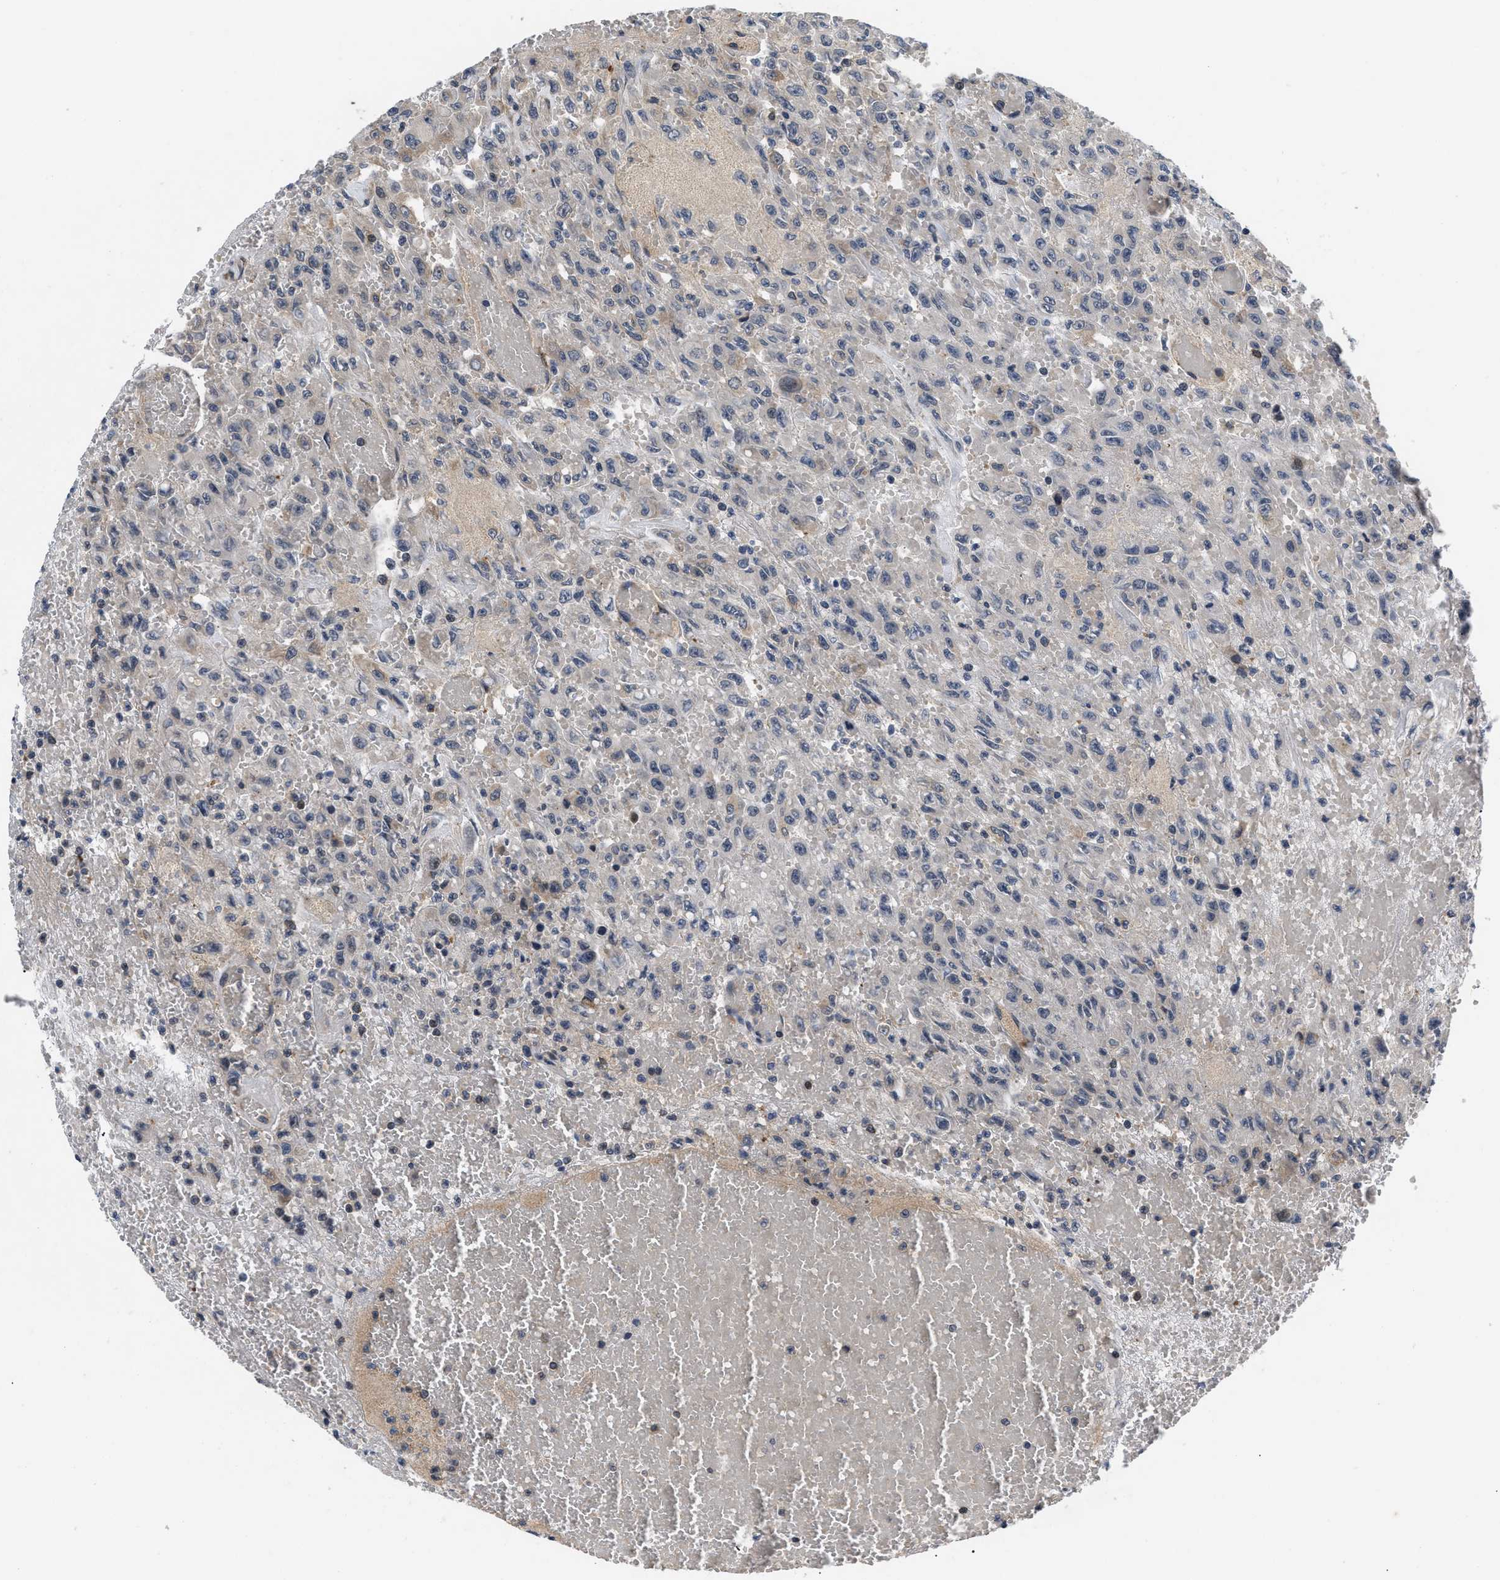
{"staining": {"intensity": "negative", "quantity": "none", "location": "none"}, "tissue": "urothelial cancer", "cell_type": "Tumor cells", "image_type": "cancer", "snomed": [{"axis": "morphology", "description": "Urothelial carcinoma, High grade"}, {"axis": "topography", "description": "Urinary bladder"}], "caption": "This is a histopathology image of immunohistochemistry (IHC) staining of urothelial carcinoma (high-grade), which shows no positivity in tumor cells. (IHC, brightfield microscopy, high magnification).", "gene": "HMGCR", "patient": {"sex": "male", "age": 46}}